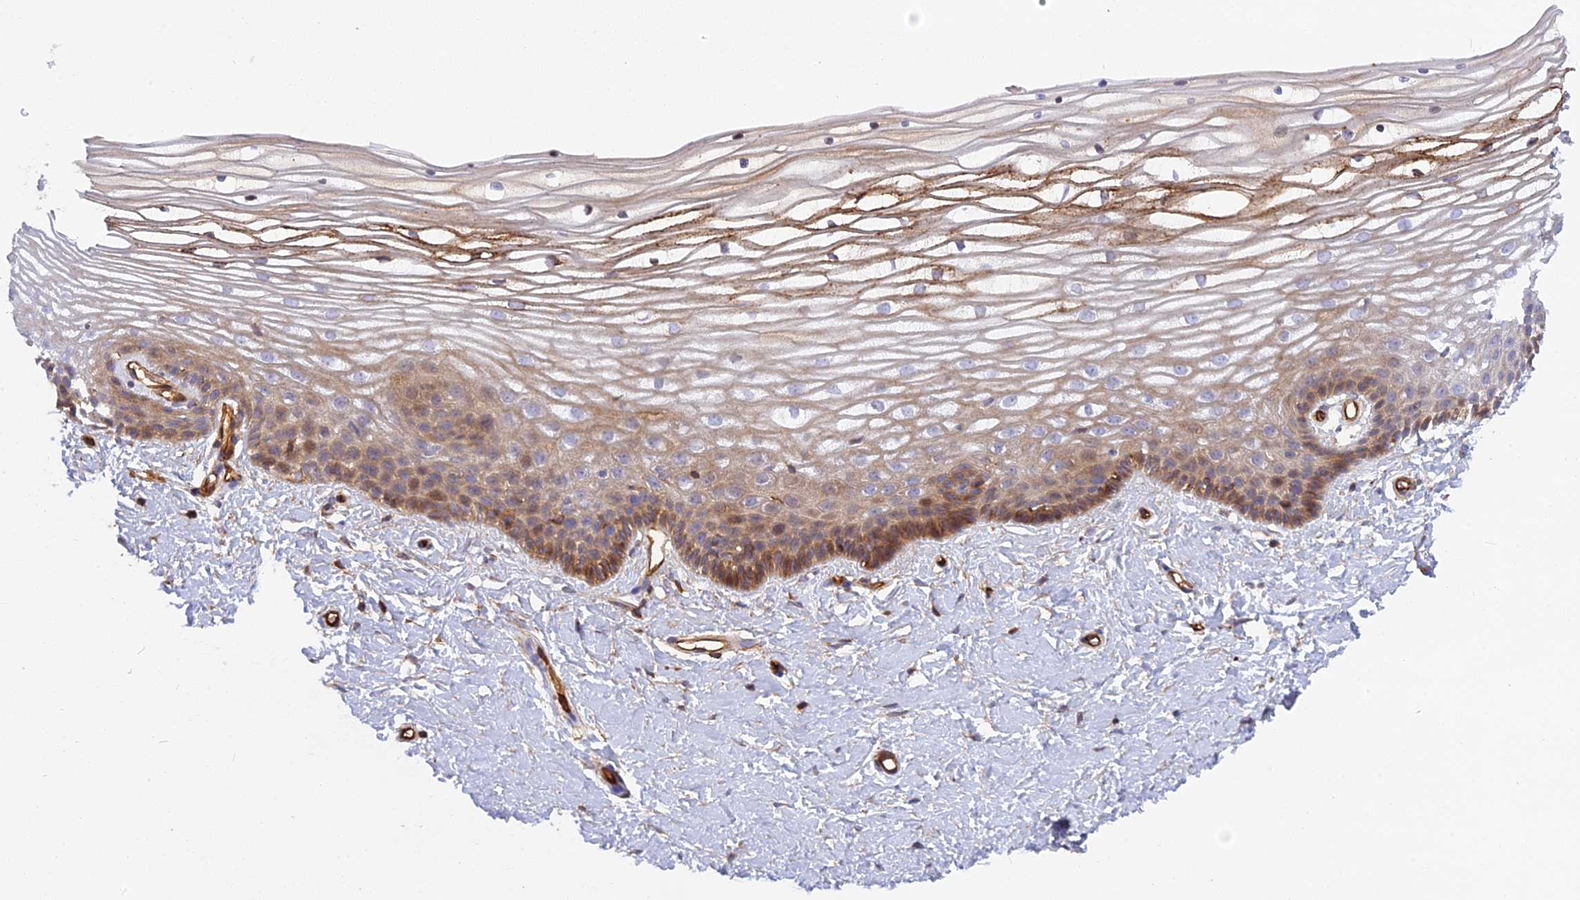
{"staining": {"intensity": "moderate", "quantity": "25%-75%", "location": "cytoplasmic/membranous"}, "tissue": "vagina", "cell_type": "Squamous epithelial cells", "image_type": "normal", "snomed": [{"axis": "morphology", "description": "Normal tissue, NOS"}, {"axis": "topography", "description": "Vagina"}, {"axis": "topography", "description": "Cervix"}], "caption": "This photomicrograph exhibits benign vagina stained with IHC to label a protein in brown. The cytoplasmic/membranous of squamous epithelial cells show moderate positivity for the protein. Nuclei are counter-stained blue.", "gene": "CNBD2", "patient": {"sex": "female", "age": 40}}